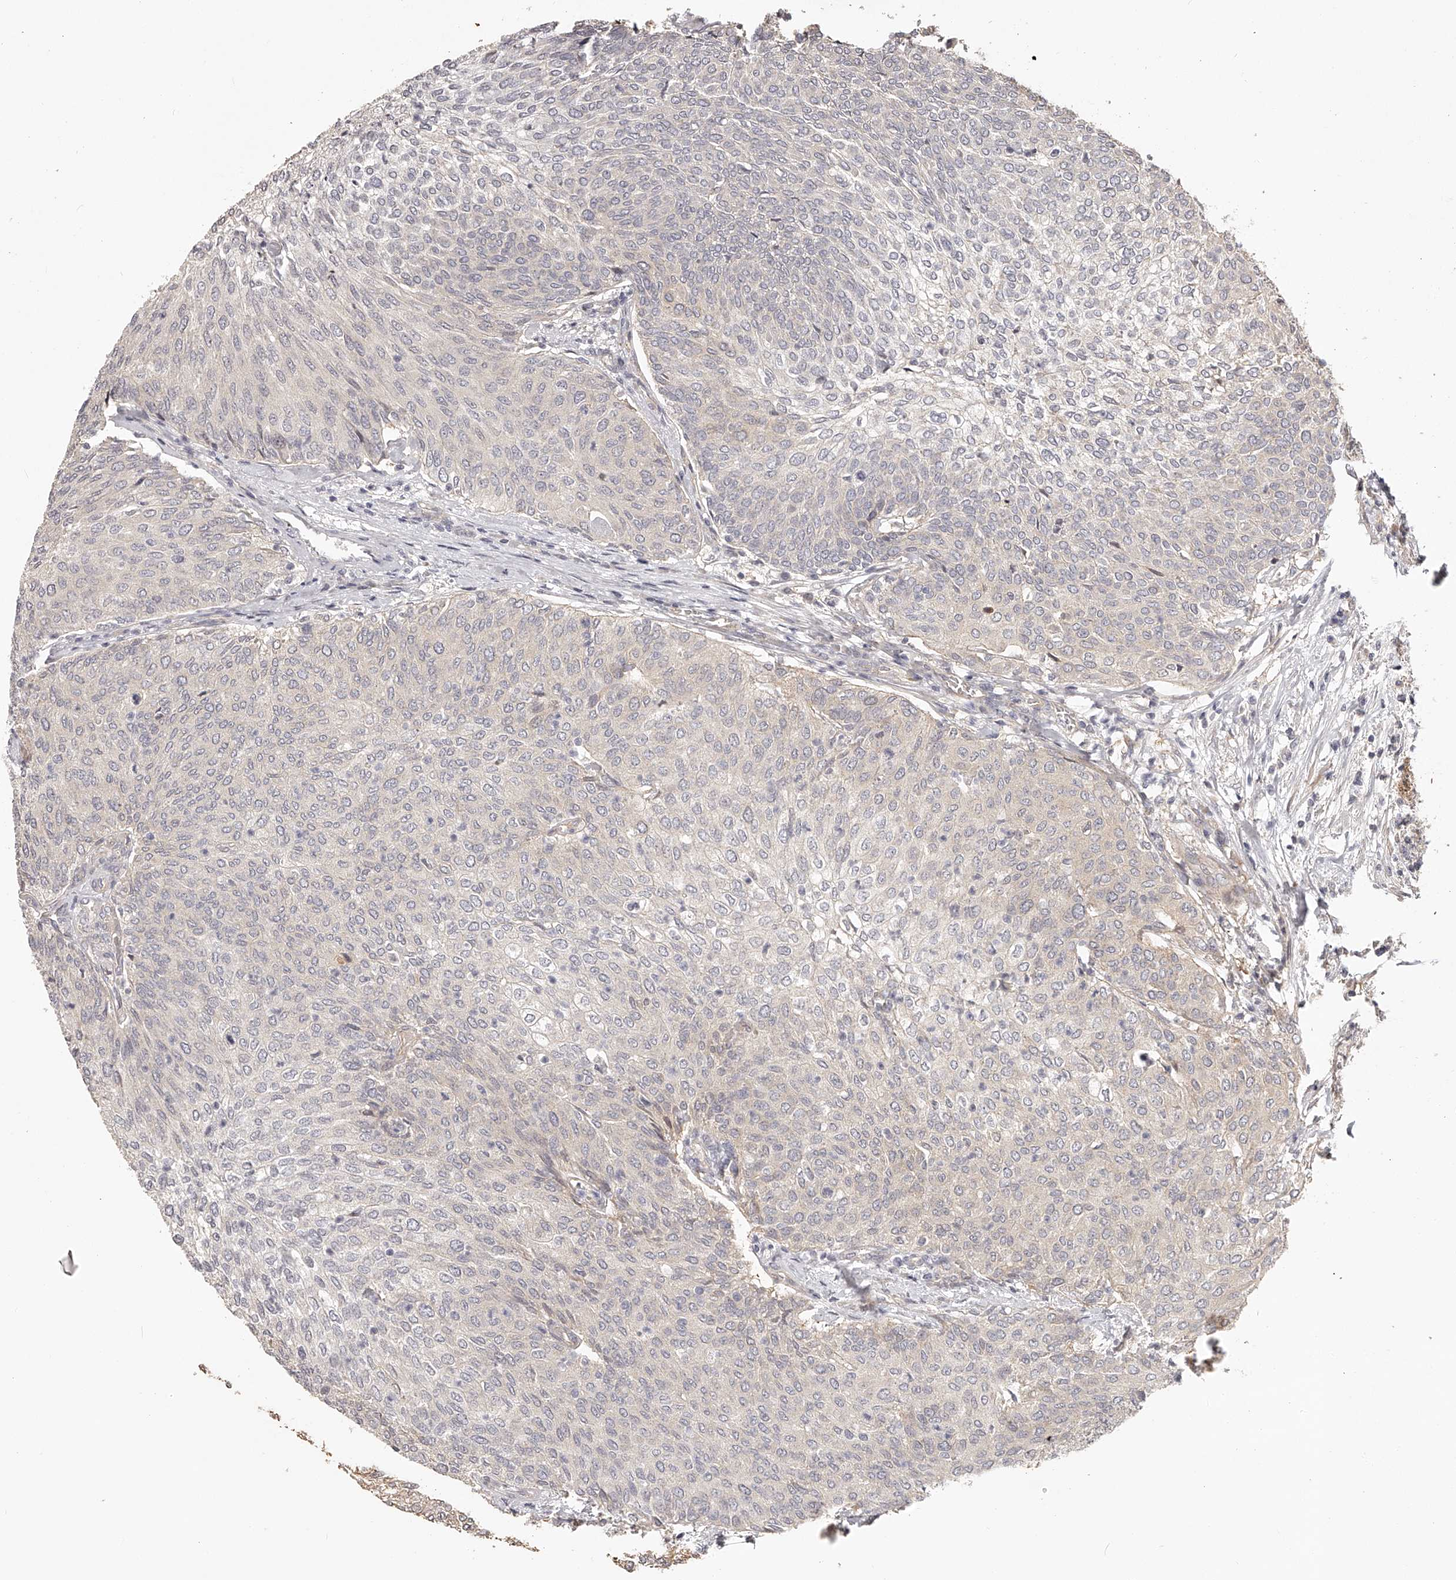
{"staining": {"intensity": "weak", "quantity": "<25%", "location": "cytoplasmic/membranous"}, "tissue": "urothelial cancer", "cell_type": "Tumor cells", "image_type": "cancer", "snomed": [{"axis": "morphology", "description": "Urothelial carcinoma, Low grade"}, {"axis": "topography", "description": "Urinary bladder"}], "caption": "The photomicrograph demonstrates no staining of tumor cells in low-grade urothelial carcinoma.", "gene": "ZNF582", "patient": {"sex": "female", "age": 79}}